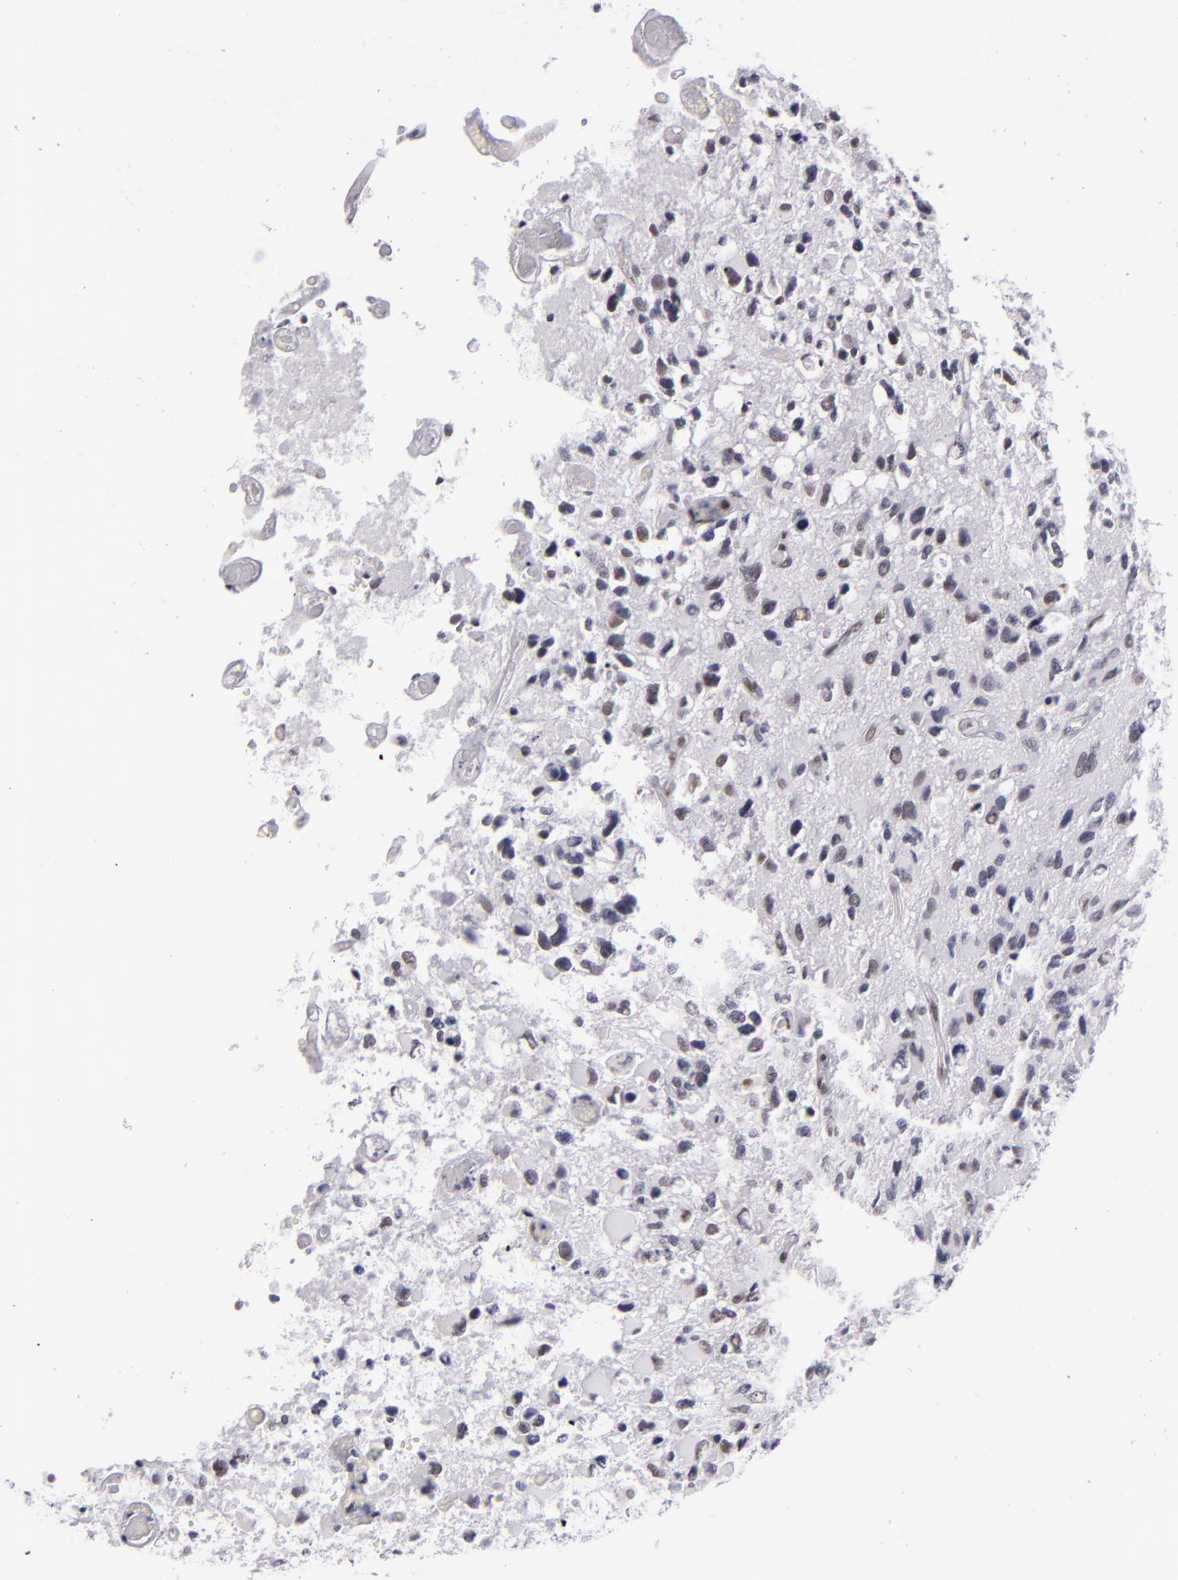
{"staining": {"intensity": "weak", "quantity": "<25%", "location": "nuclear"}, "tissue": "glioma", "cell_type": "Tumor cells", "image_type": "cancer", "snomed": [{"axis": "morphology", "description": "Glioma, malignant, High grade"}, {"axis": "topography", "description": "Brain"}], "caption": "A micrograph of human glioma is negative for staining in tumor cells. (Stains: DAB (3,3'-diaminobenzidine) immunohistochemistry with hematoxylin counter stain, Microscopy: brightfield microscopy at high magnification).", "gene": "TOP3A", "patient": {"sex": "male", "age": 69}}